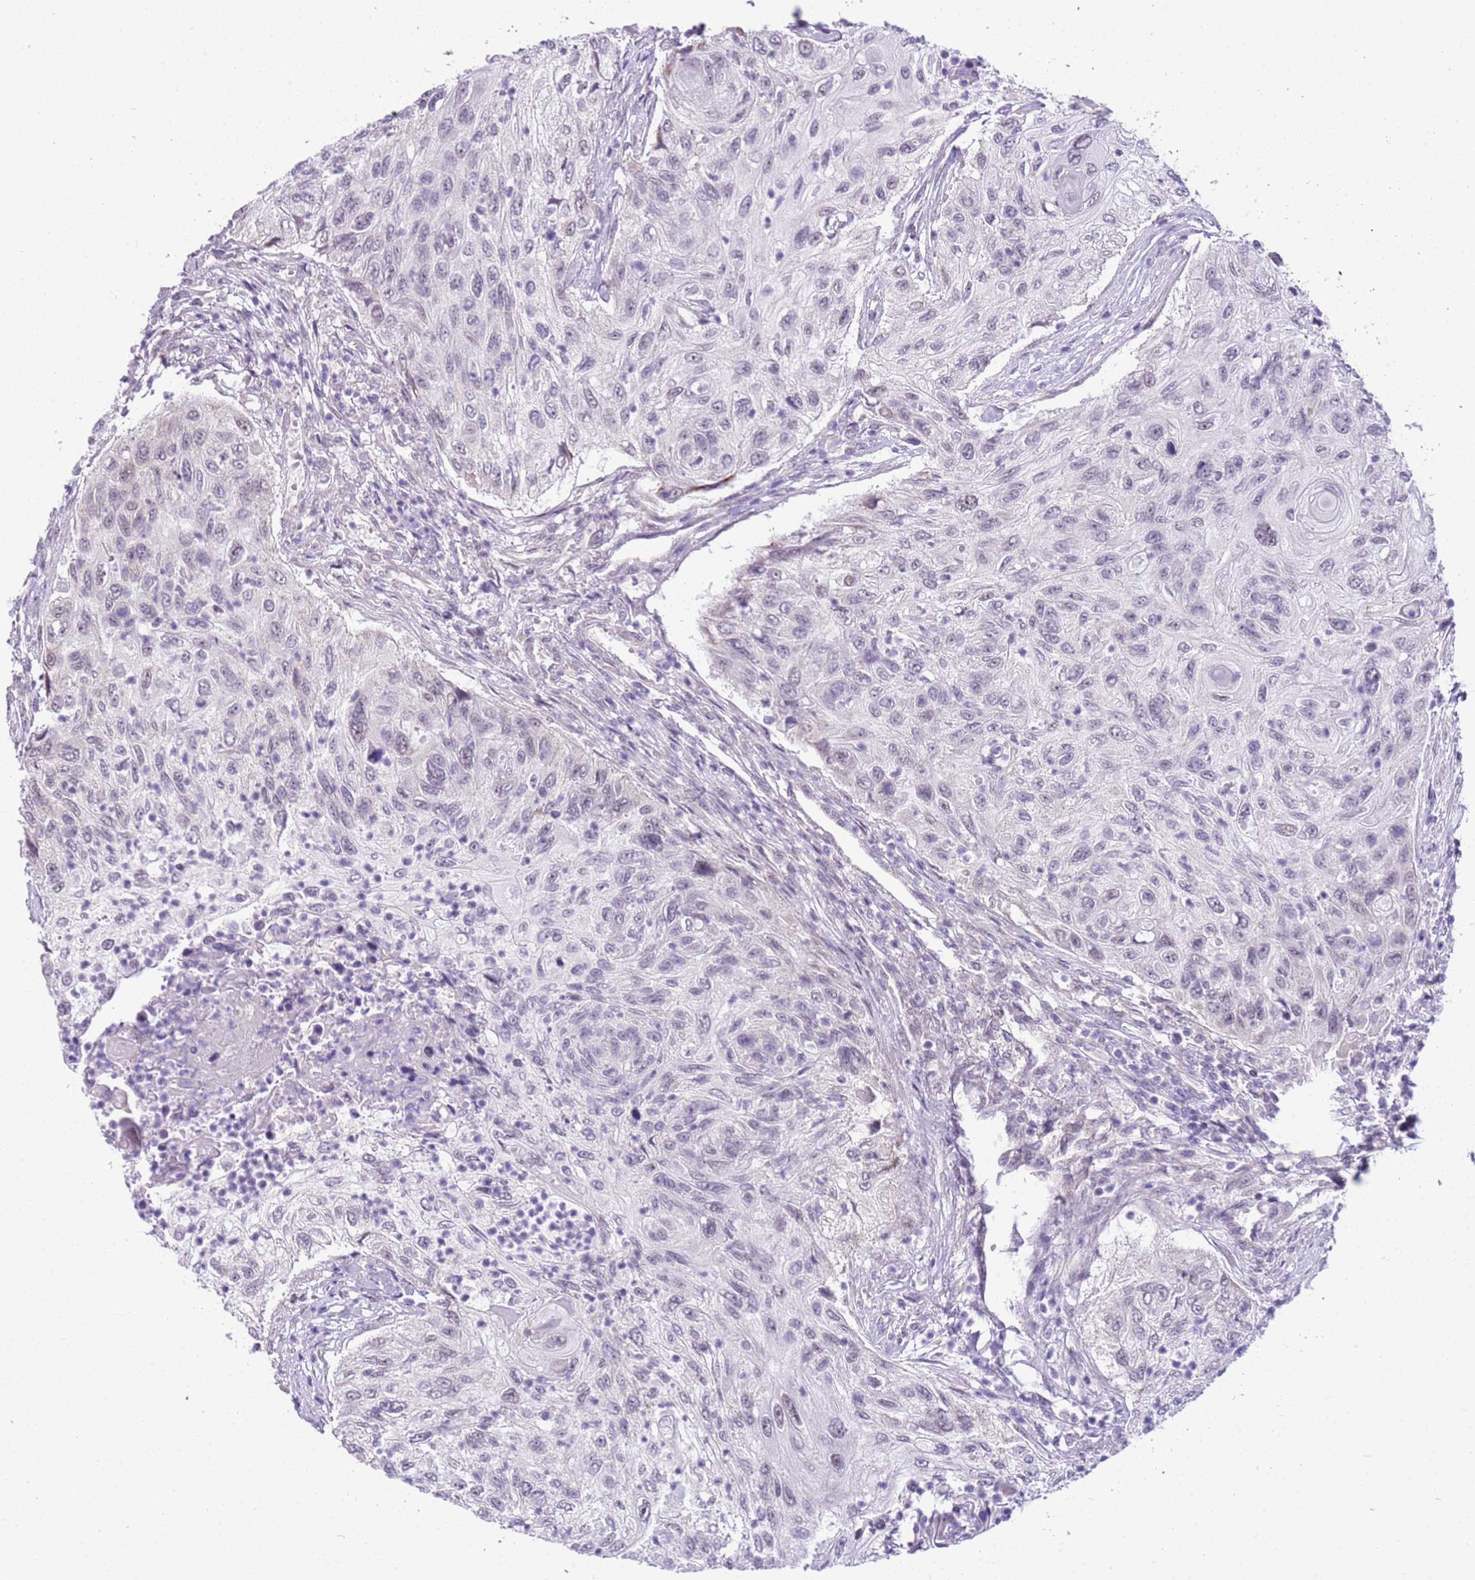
{"staining": {"intensity": "negative", "quantity": "none", "location": "none"}, "tissue": "urothelial cancer", "cell_type": "Tumor cells", "image_type": "cancer", "snomed": [{"axis": "morphology", "description": "Urothelial carcinoma, High grade"}, {"axis": "topography", "description": "Urinary bladder"}], "caption": "This is an immunohistochemistry (IHC) photomicrograph of human urothelial cancer. There is no expression in tumor cells.", "gene": "FAM120C", "patient": {"sex": "female", "age": 60}}